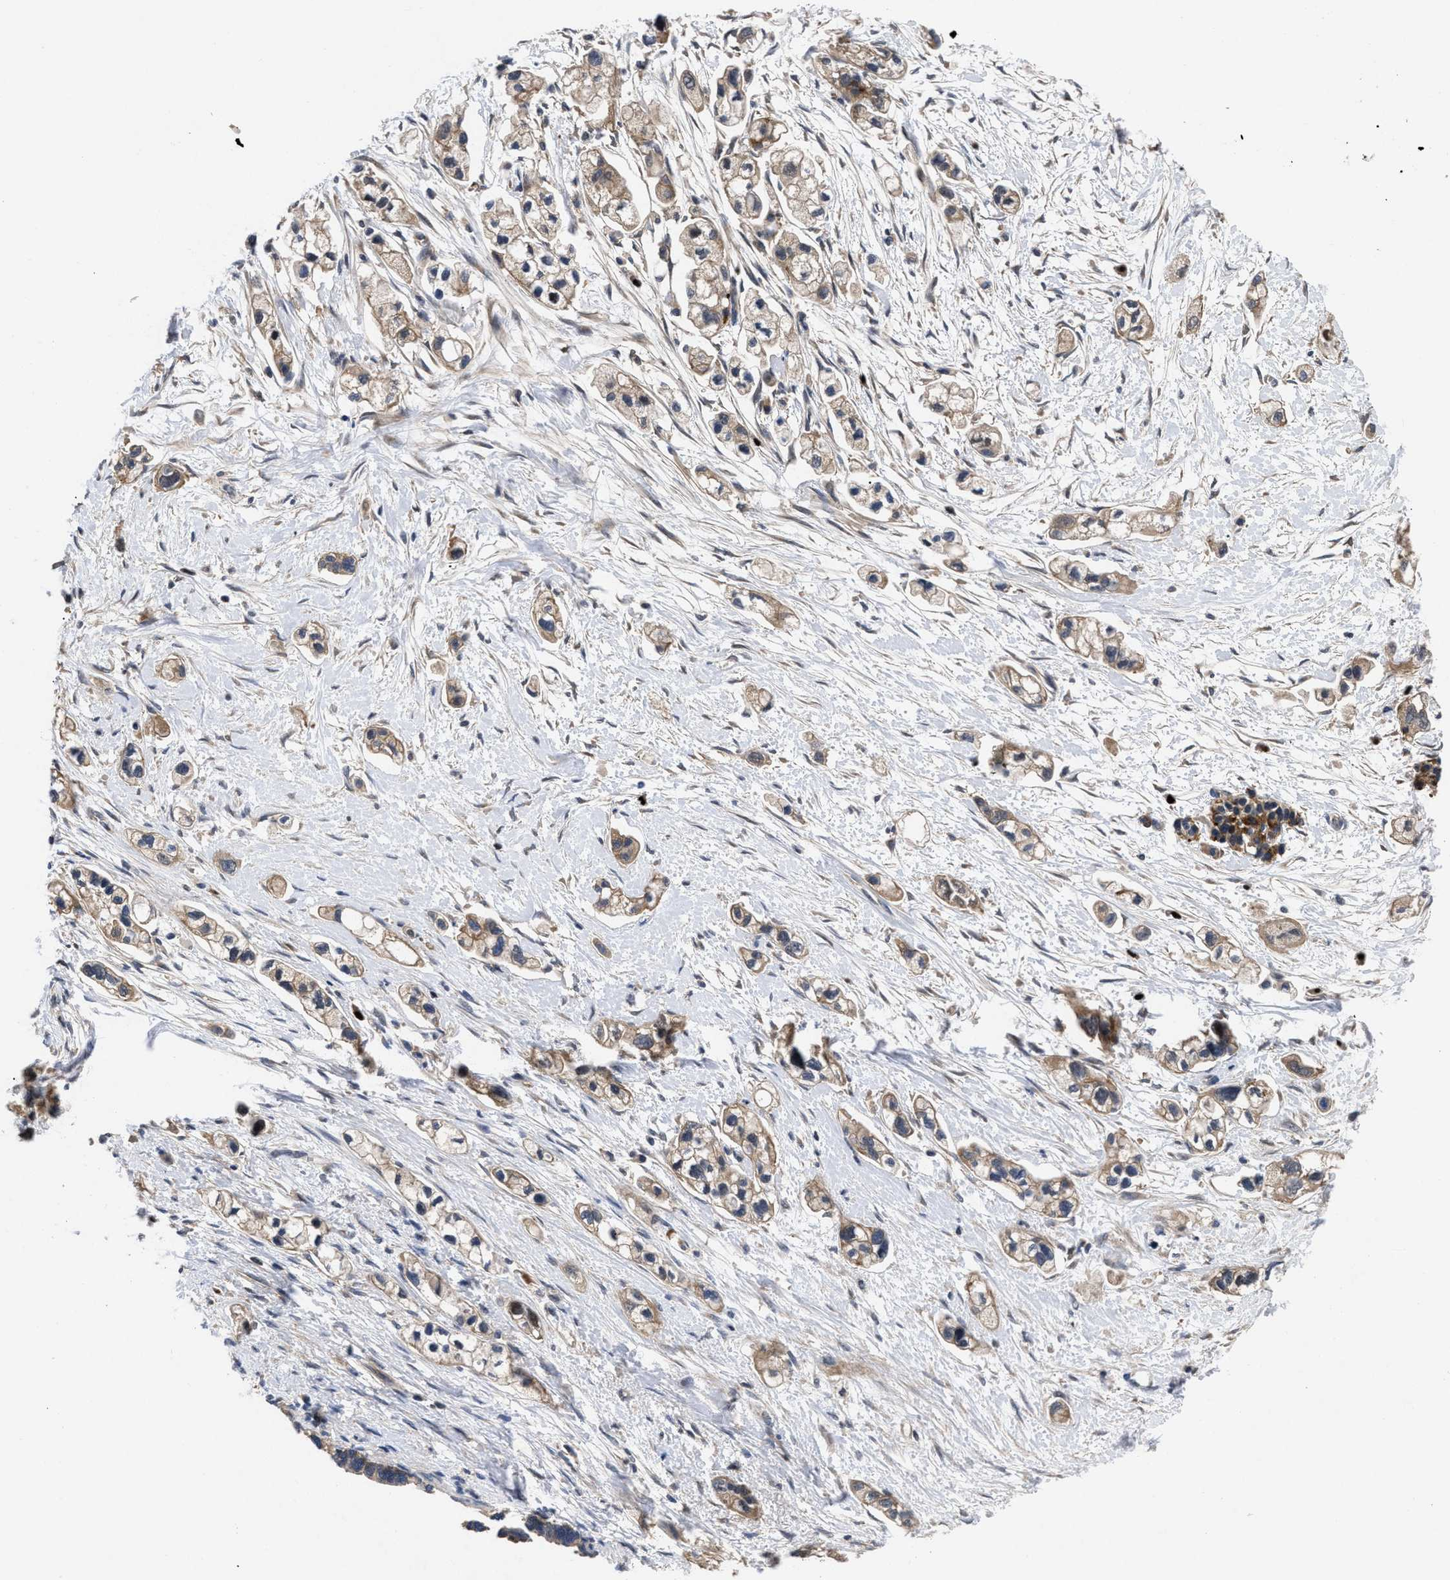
{"staining": {"intensity": "weak", "quantity": ">75%", "location": "cytoplasmic/membranous"}, "tissue": "pancreatic cancer", "cell_type": "Tumor cells", "image_type": "cancer", "snomed": [{"axis": "morphology", "description": "Adenocarcinoma, NOS"}, {"axis": "topography", "description": "Pancreas"}], "caption": "Protein staining of pancreatic adenocarcinoma tissue exhibits weak cytoplasmic/membranous positivity in approximately >75% of tumor cells.", "gene": "FAM200A", "patient": {"sex": "male", "age": 74}}